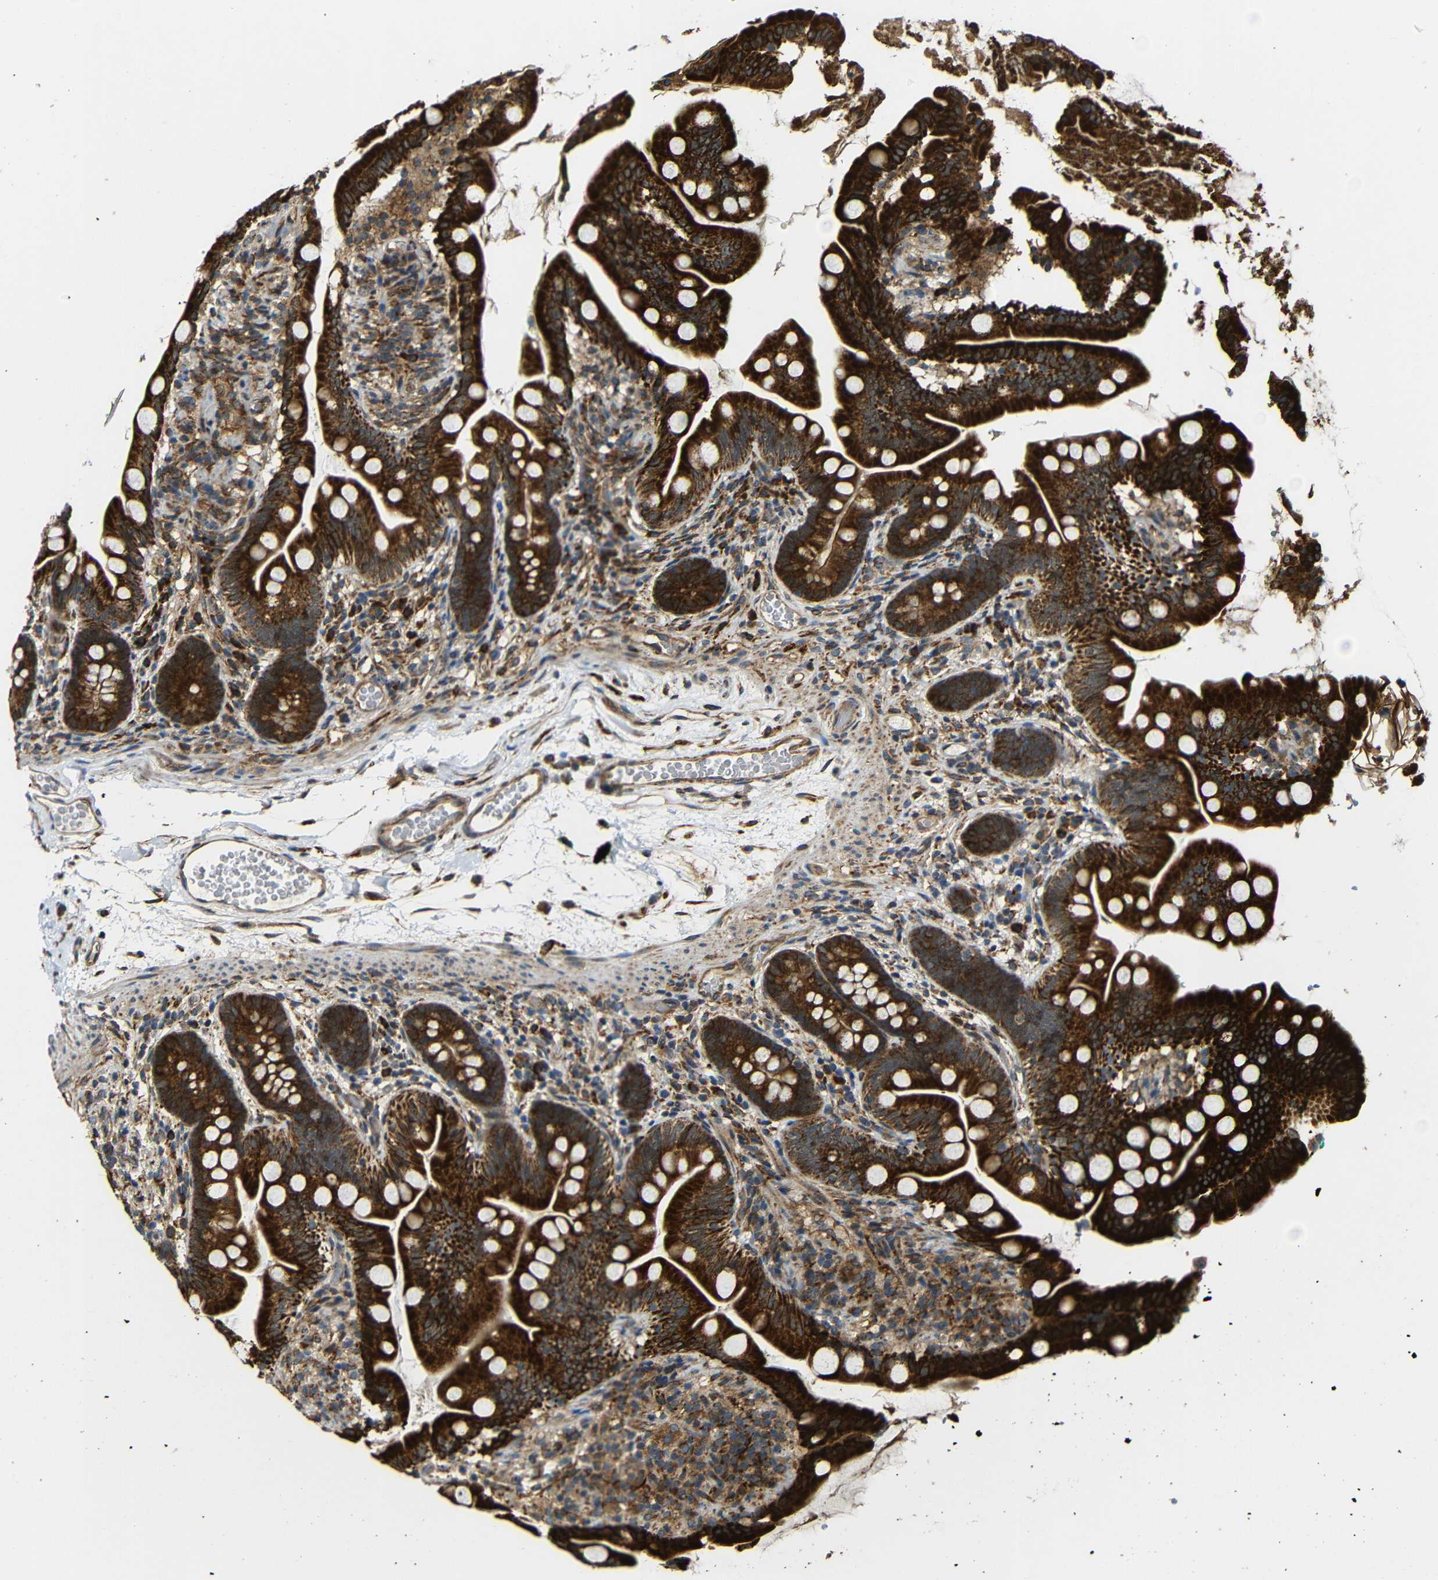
{"staining": {"intensity": "strong", "quantity": ">75%", "location": "cytoplasmic/membranous"}, "tissue": "small intestine", "cell_type": "Glandular cells", "image_type": "normal", "snomed": [{"axis": "morphology", "description": "Normal tissue, NOS"}, {"axis": "topography", "description": "Small intestine"}], "caption": "This image demonstrates immunohistochemistry staining of benign small intestine, with high strong cytoplasmic/membranous staining in about >75% of glandular cells.", "gene": "KANK4", "patient": {"sex": "female", "age": 56}}